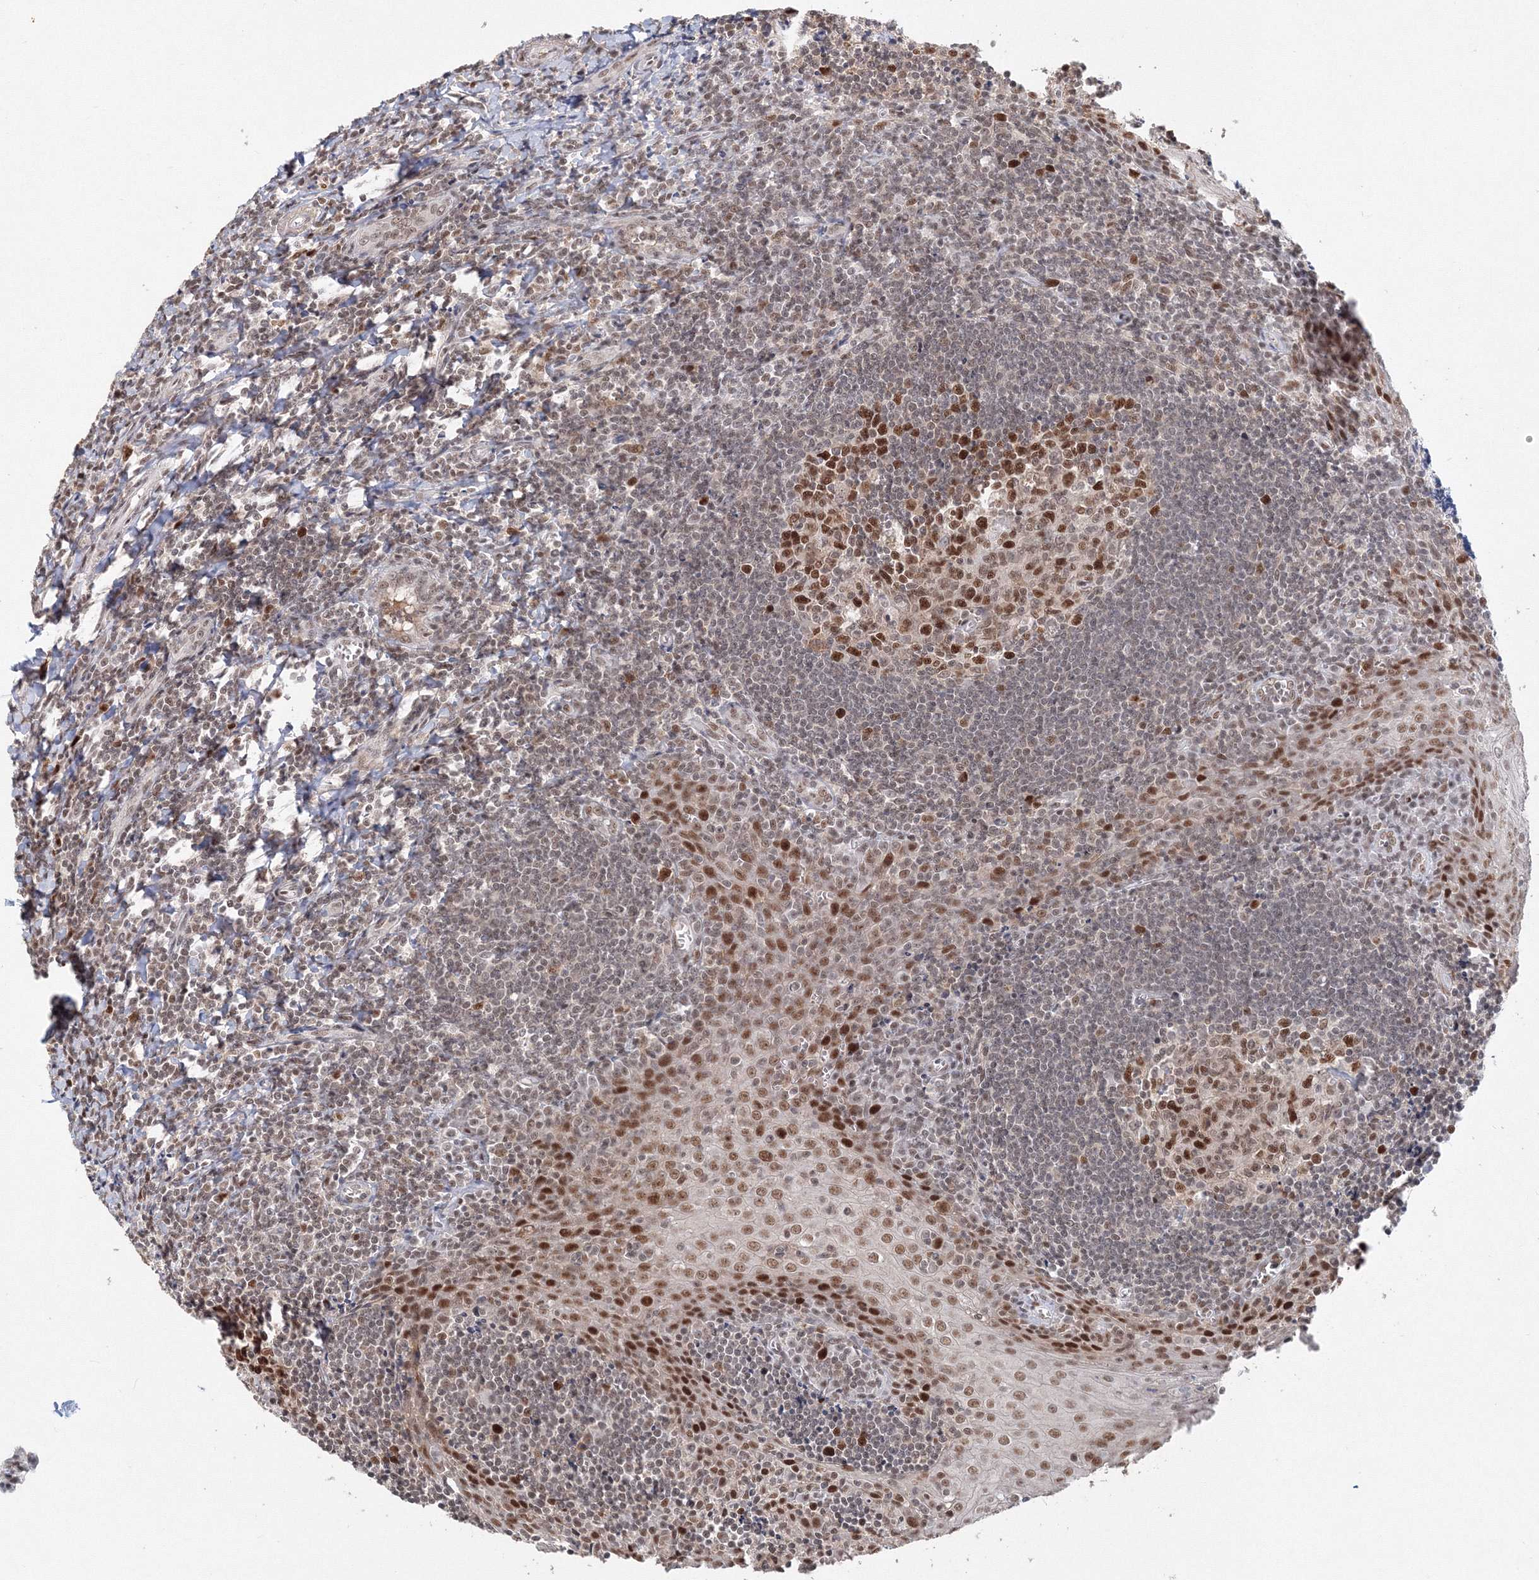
{"staining": {"intensity": "strong", "quantity": ">75%", "location": "nuclear"}, "tissue": "tonsil", "cell_type": "Germinal center cells", "image_type": "normal", "snomed": [{"axis": "morphology", "description": "Normal tissue, NOS"}, {"axis": "topography", "description": "Tonsil"}], "caption": "Benign tonsil demonstrates strong nuclear staining in approximately >75% of germinal center cells, visualized by immunohistochemistry. (DAB = brown stain, brightfield microscopy at high magnification).", "gene": "IWS1", "patient": {"sex": "male", "age": 27}}